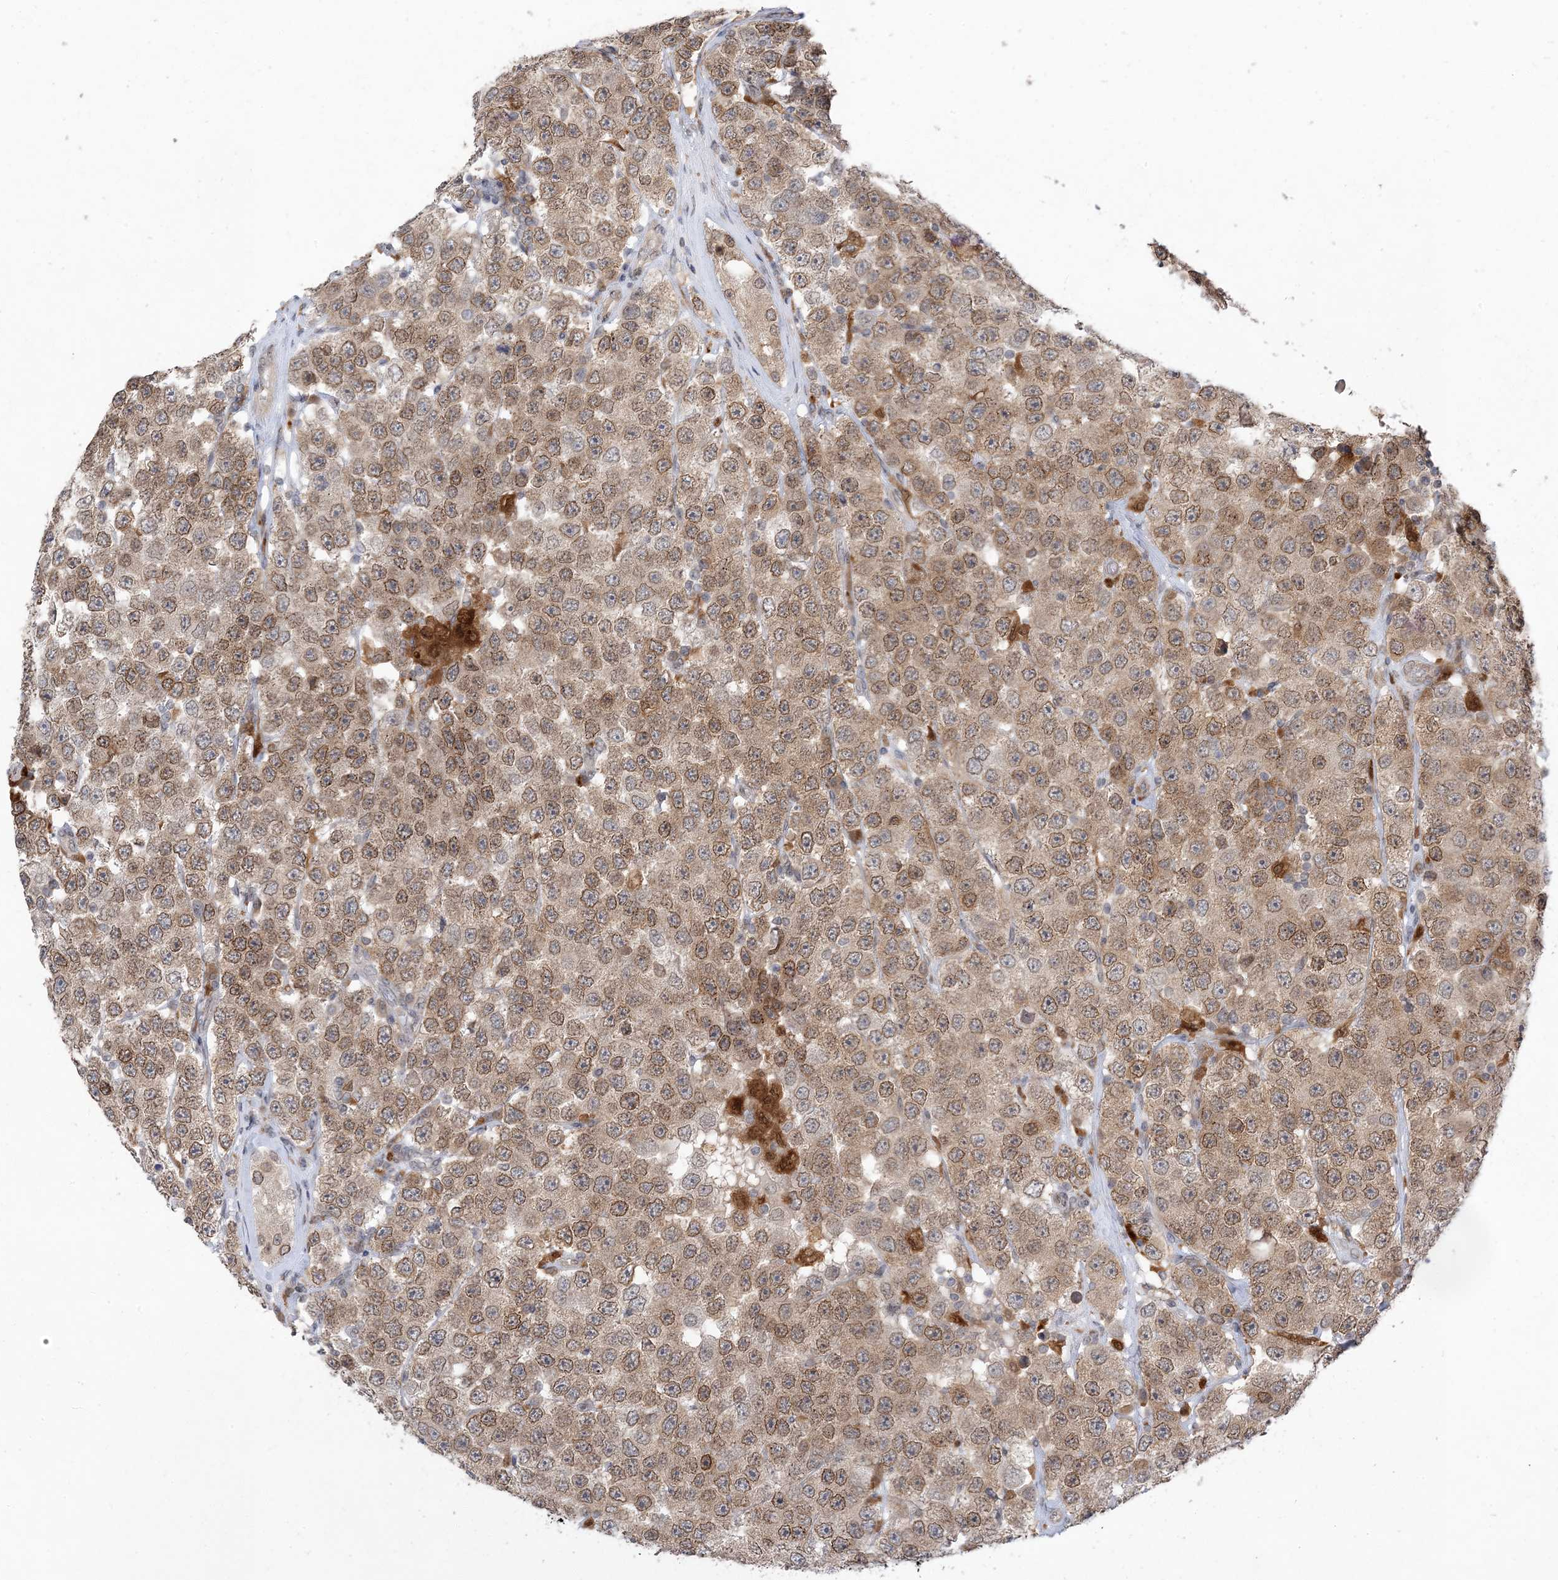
{"staining": {"intensity": "moderate", "quantity": ">75%", "location": "cytoplasmic/membranous,nuclear"}, "tissue": "testis cancer", "cell_type": "Tumor cells", "image_type": "cancer", "snomed": [{"axis": "morphology", "description": "Seminoma, NOS"}, {"axis": "topography", "description": "Testis"}], "caption": "Protein staining reveals moderate cytoplasmic/membranous and nuclear staining in approximately >75% of tumor cells in testis cancer (seminoma).", "gene": "NAGK", "patient": {"sex": "male", "age": 28}}